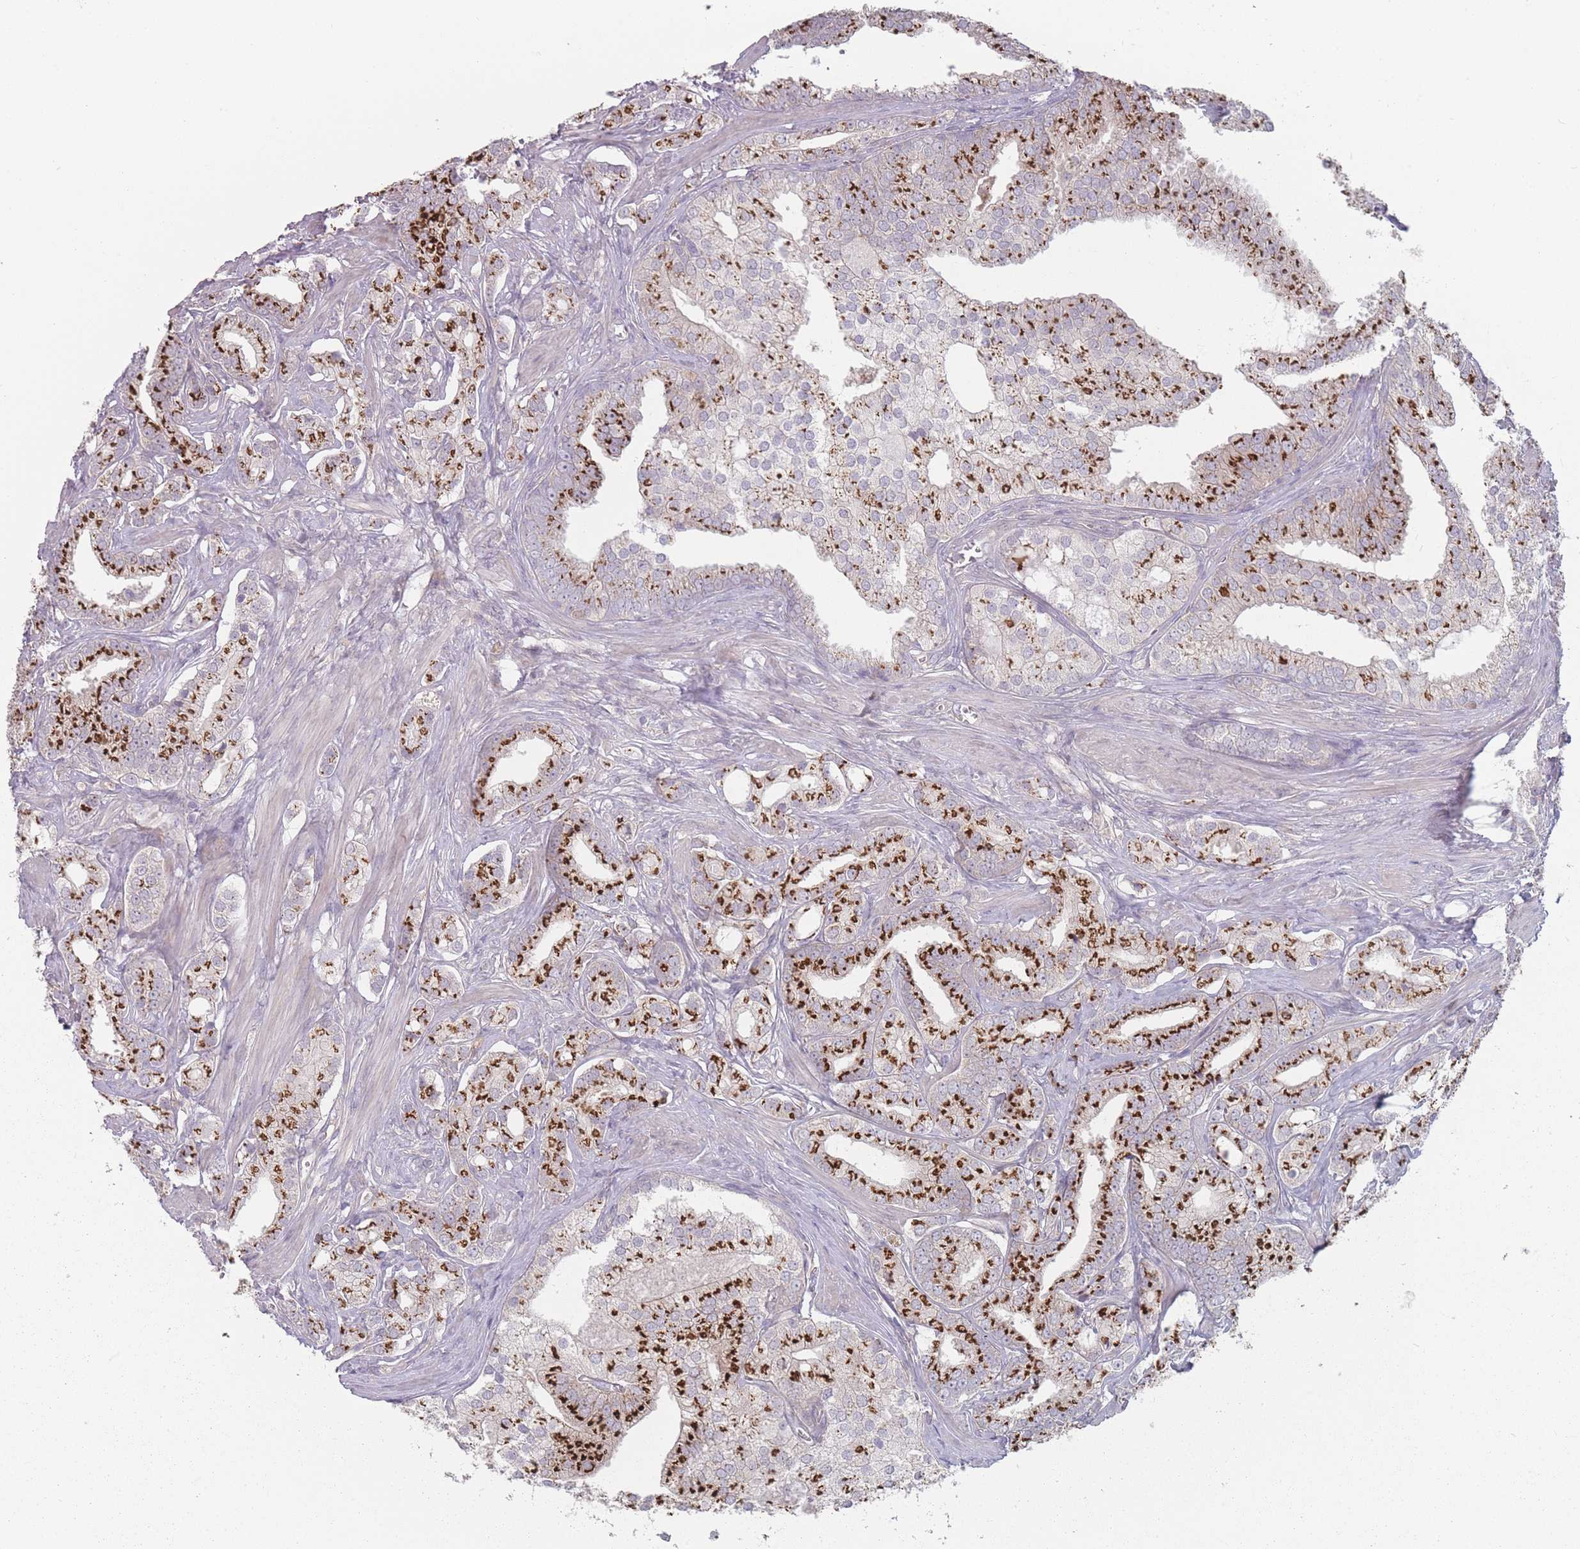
{"staining": {"intensity": "strong", "quantity": ">75%", "location": "cytoplasmic/membranous"}, "tissue": "prostate cancer", "cell_type": "Tumor cells", "image_type": "cancer", "snomed": [{"axis": "morphology", "description": "Adenocarcinoma, High grade"}, {"axis": "topography", "description": "Prostate"}], "caption": "Prostate adenocarcinoma (high-grade) tissue displays strong cytoplasmic/membranous positivity in about >75% of tumor cells, visualized by immunohistochemistry.", "gene": "AKAIN1", "patient": {"sex": "male", "age": 50}}